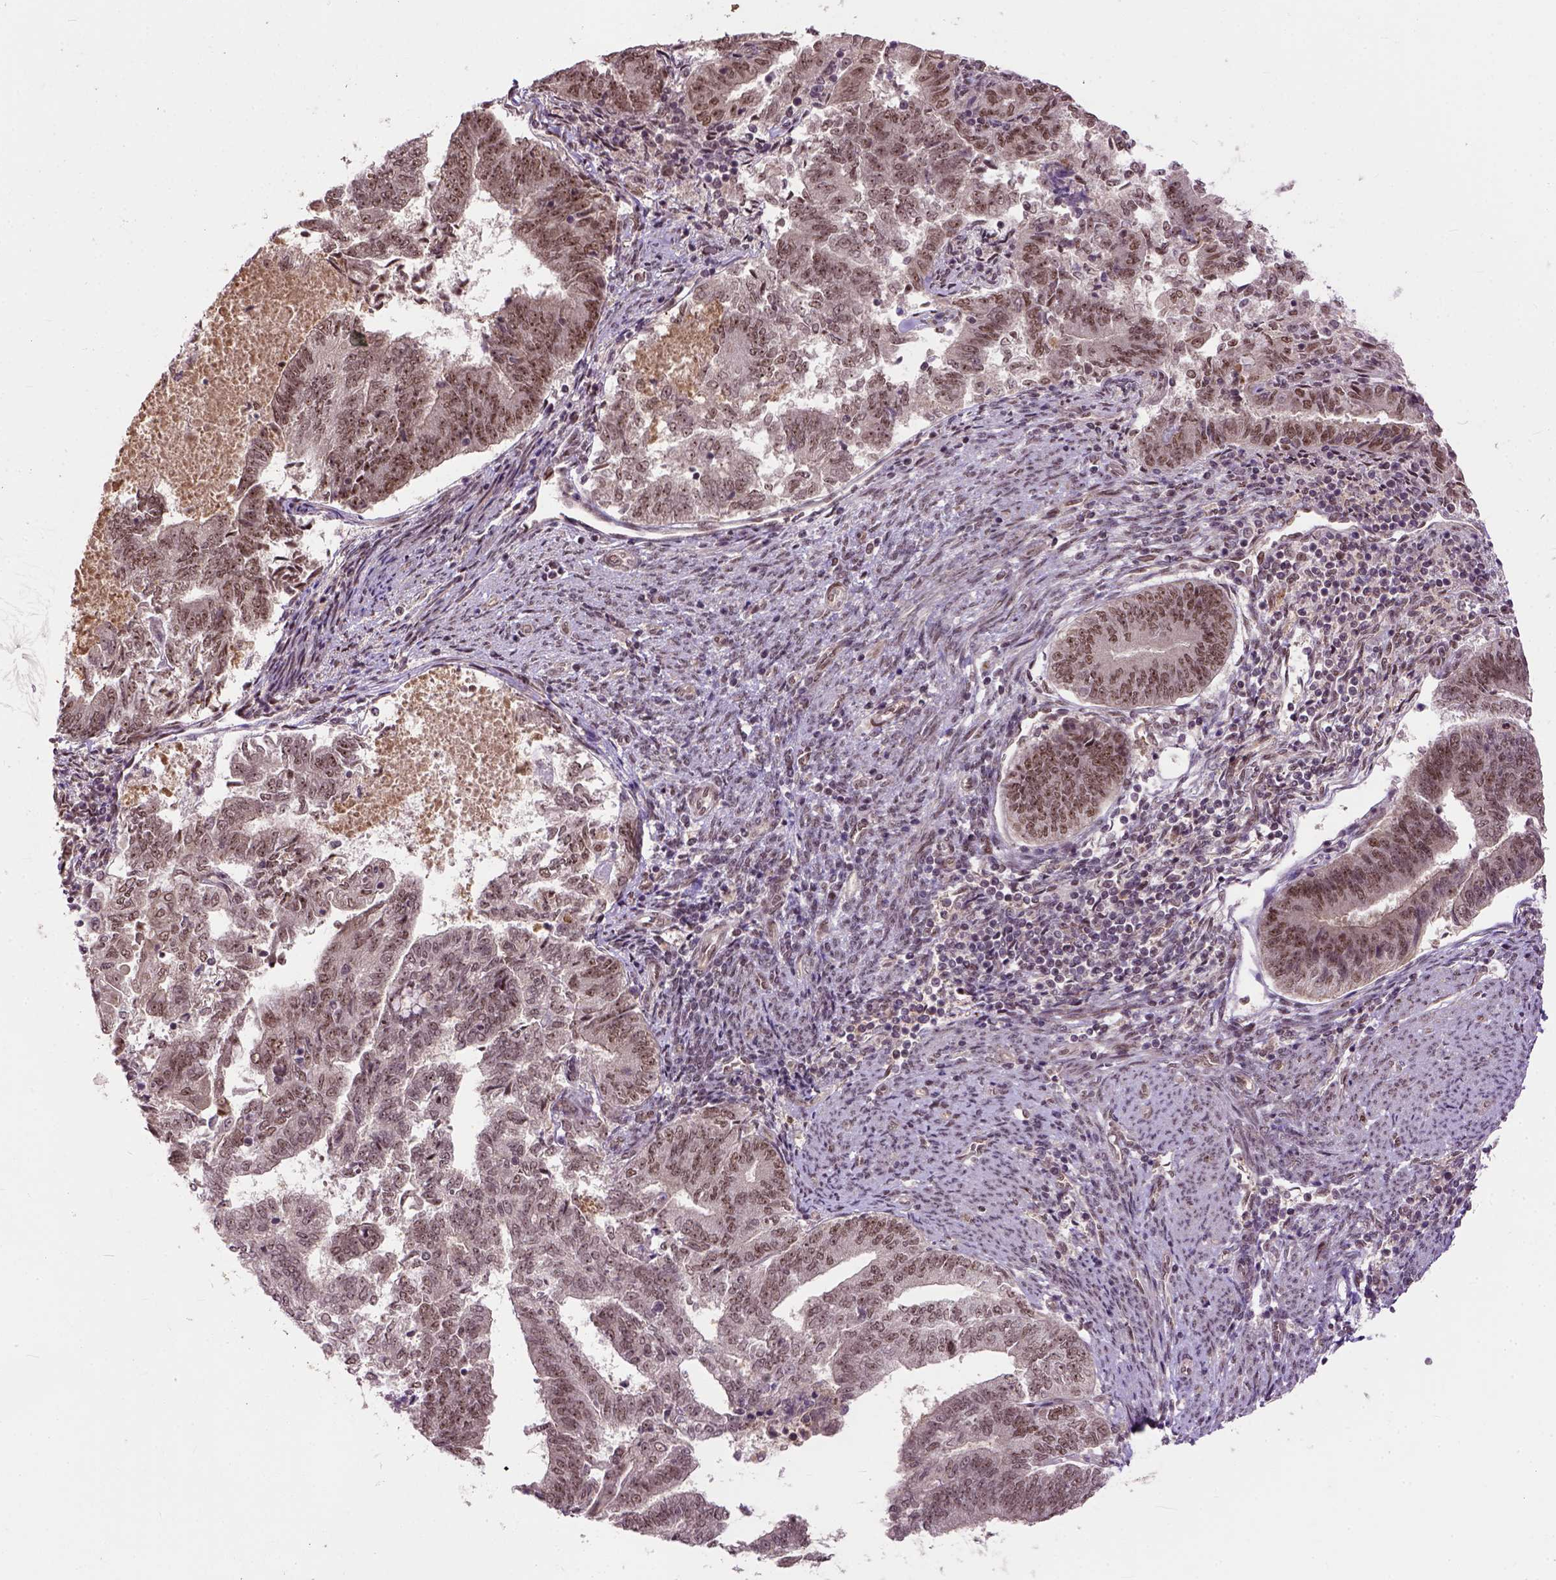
{"staining": {"intensity": "moderate", "quantity": ">75%", "location": "nuclear"}, "tissue": "endometrial cancer", "cell_type": "Tumor cells", "image_type": "cancer", "snomed": [{"axis": "morphology", "description": "Adenocarcinoma, NOS"}, {"axis": "topography", "description": "Endometrium"}], "caption": "DAB (3,3'-diaminobenzidine) immunohistochemical staining of adenocarcinoma (endometrial) displays moderate nuclear protein expression in approximately >75% of tumor cells. The staining was performed using DAB (3,3'-diaminobenzidine), with brown indicating positive protein expression. Nuclei are stained blue with hematoxylin.", "gene": "ZNF630", "patient": {"sex": "female", "age": 65}}